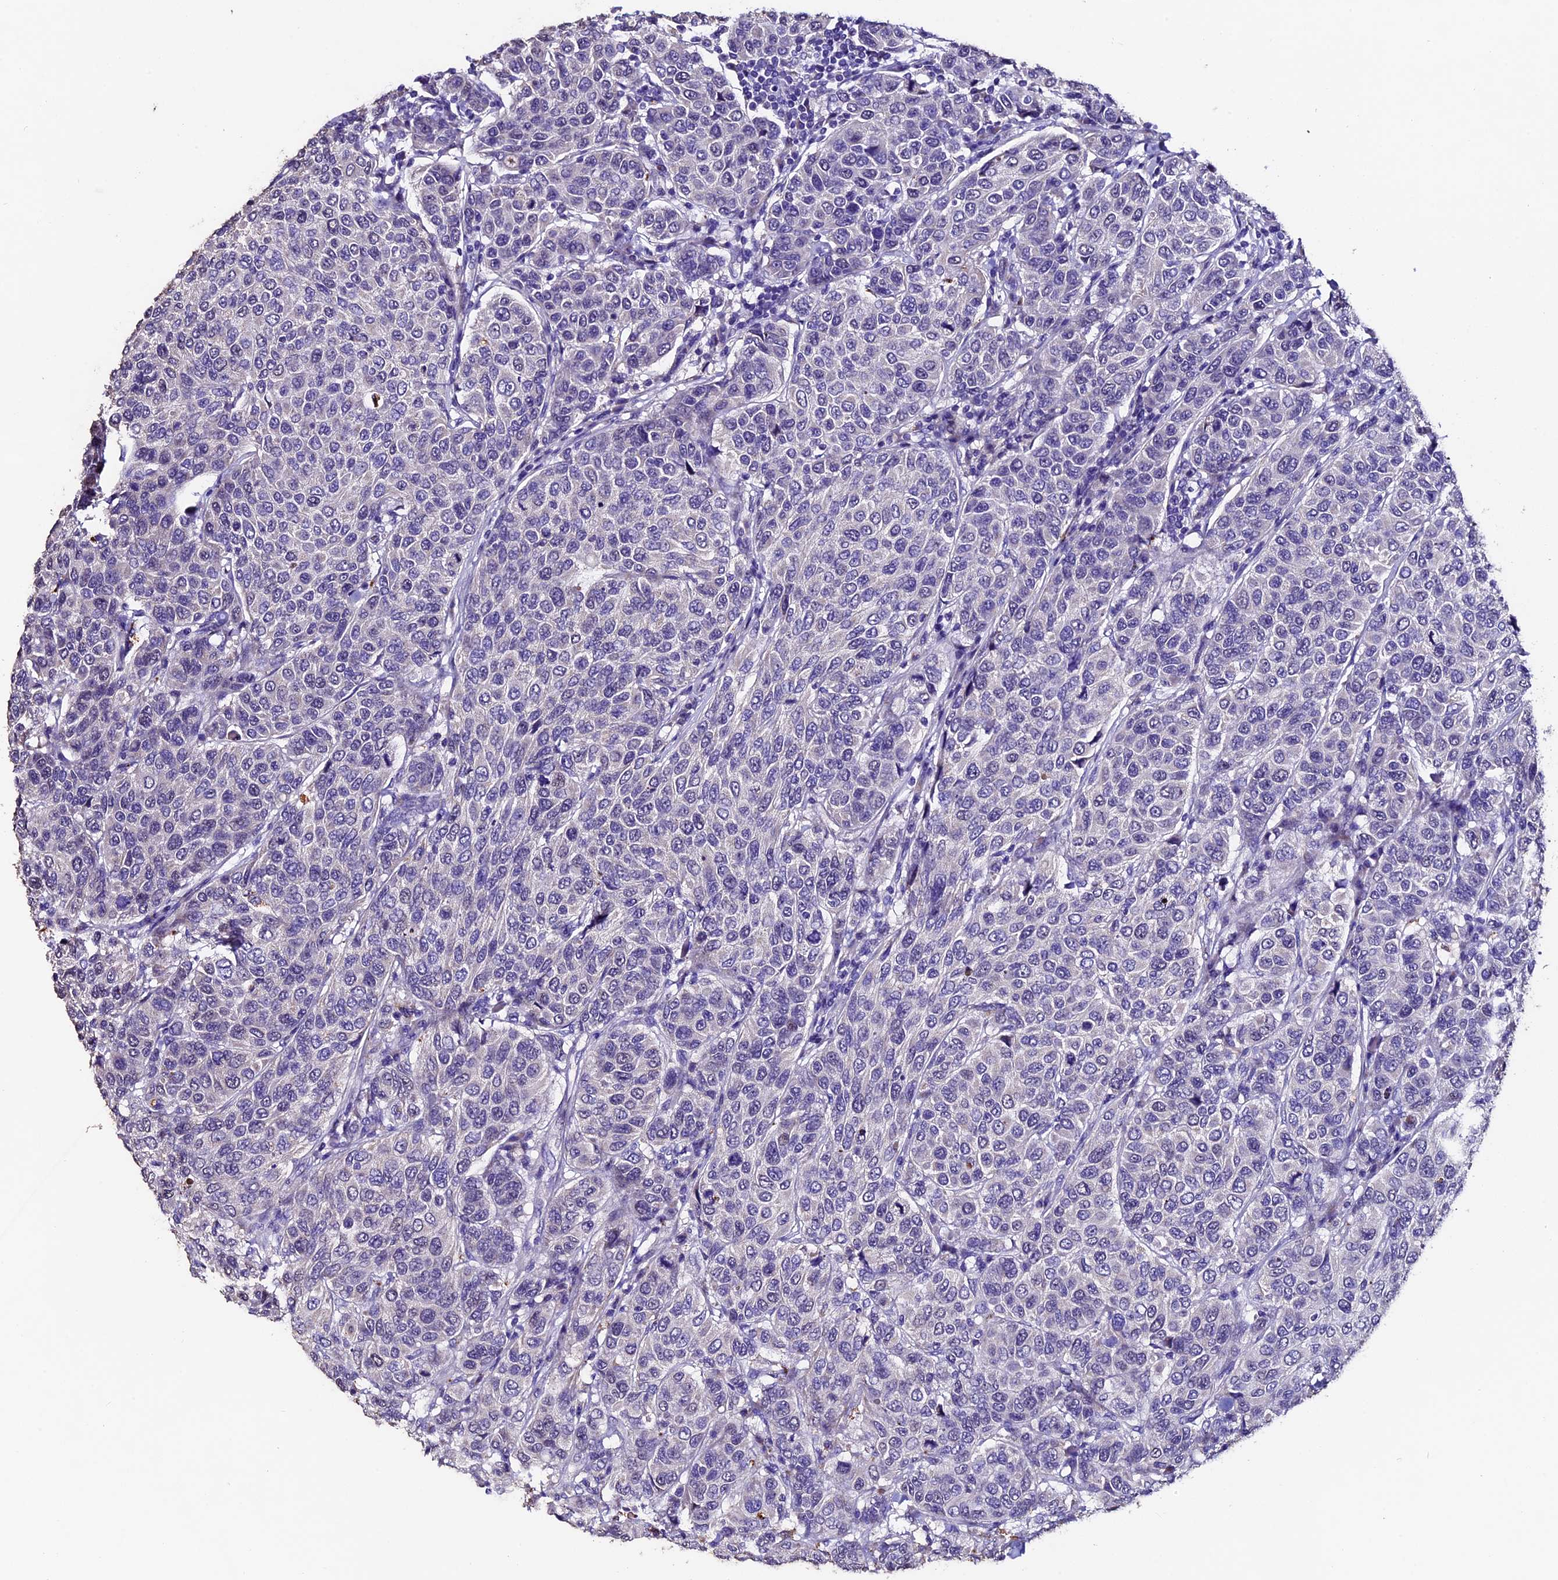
{"staining": {"intensity": "negative", "quantity": "none", "location": "none"}, "tissue": "breast cancer", "cell_type": "Tumor cells", "image_type": "cancer", "snomed": [{"axis": "morphology", "description": "Duct carcinoma"}, {"axis": "topography", "description": "Breast"}], "caption": "High magnification brightfield microscopy of breast infiltrating ductal carcinoma stained with DAB (3,3'-diaminobenzidine) (brown) and counterstained with hematoxylin (blue): tumor cells show no significant staining.", "gene": "FBXW9", "patient": {"sex": "female", "age": 55}}